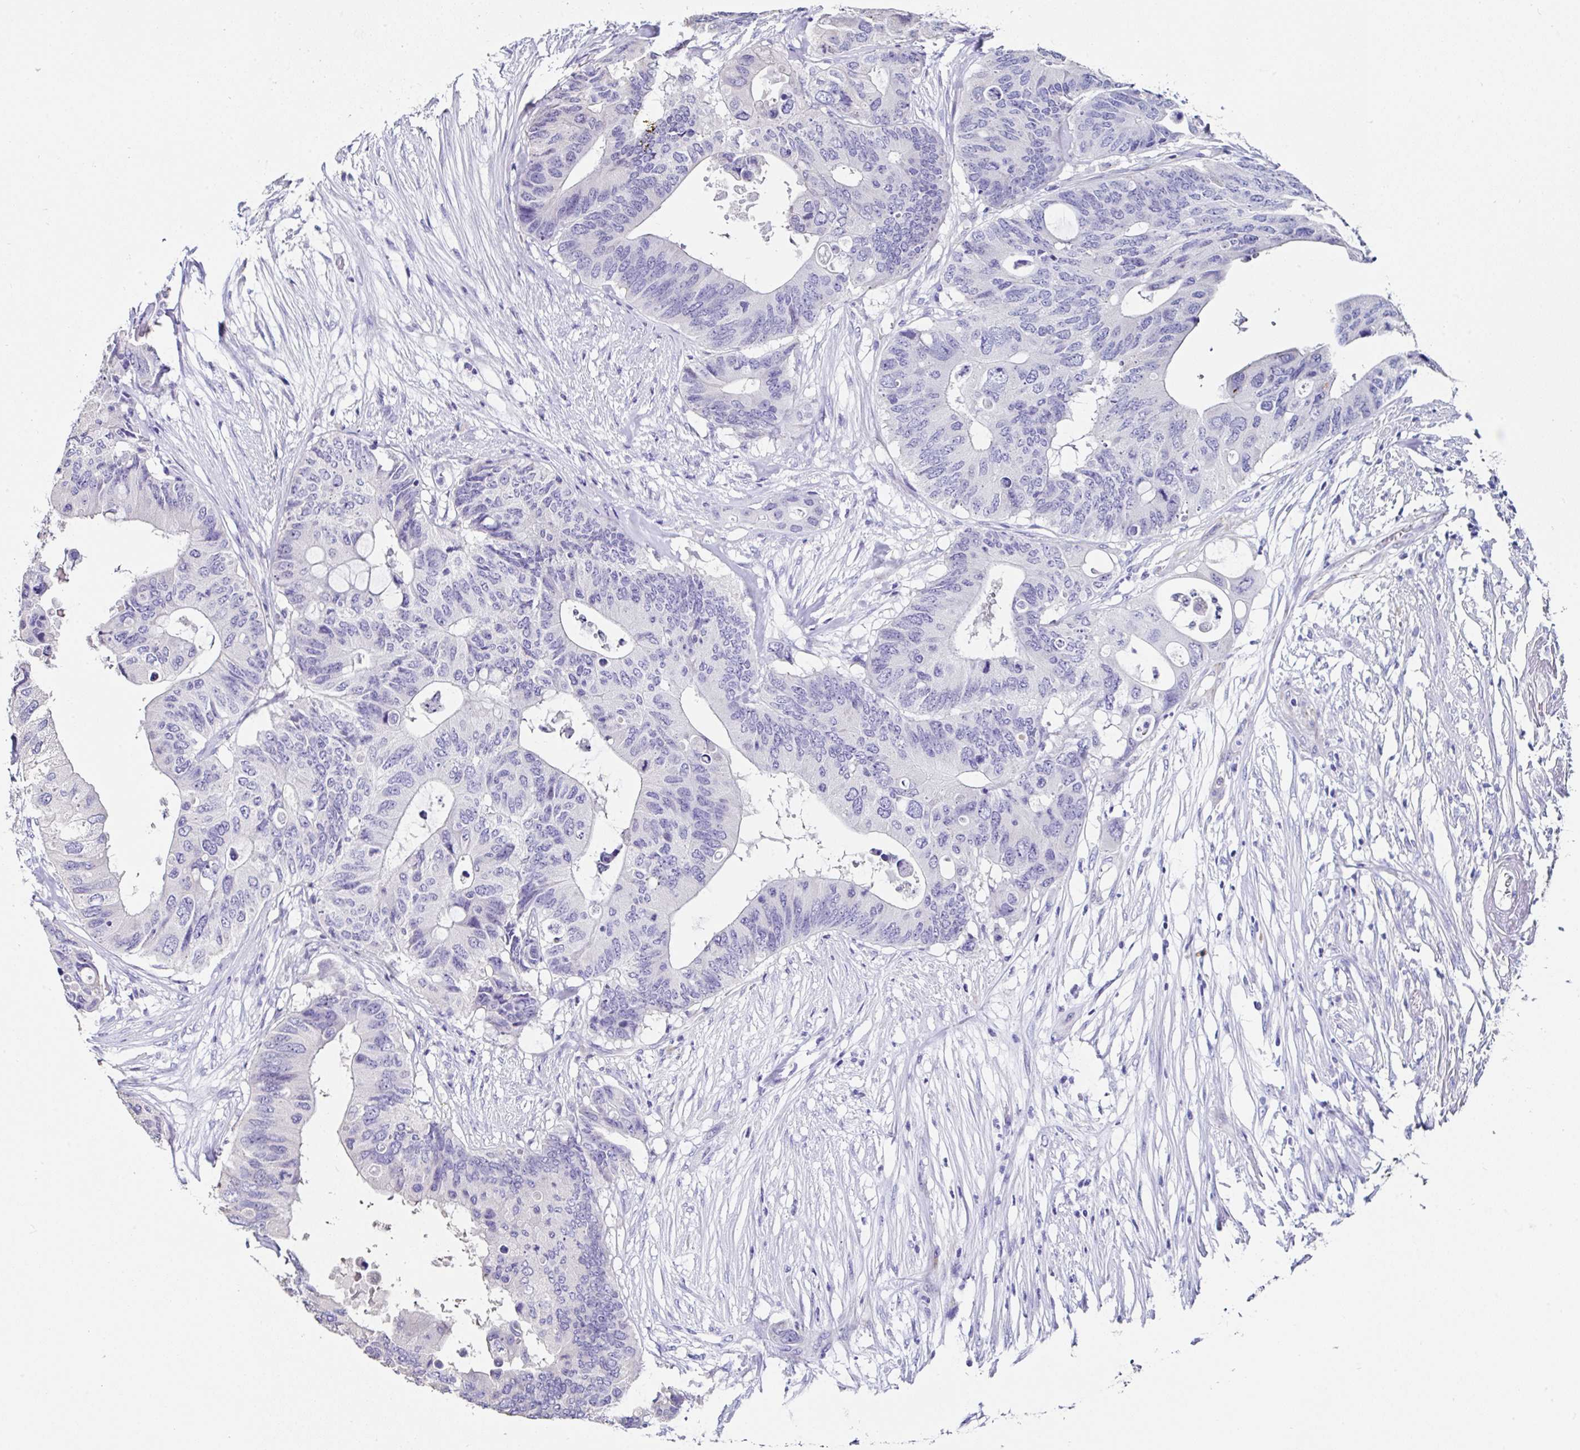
{"staining": {"intensity": "negative", "quantity": "none", "location": "none"}, "tissue": "colorectal cancer", "cell_type": "Tumor cells", "image_type": "cancer", "snomed": [{"axis": "morphology", "description": "Adenocarcinoma, NOS"}, {"axis": "topography", "description": "Colon"}], "caption": "A photomicrograph of colorectal adenocarcinoma stained for a protein shows no brown staining in tumor cells.", "gene": "TMPRSS11E", "patient": {"sex": "male", "age": 71}}